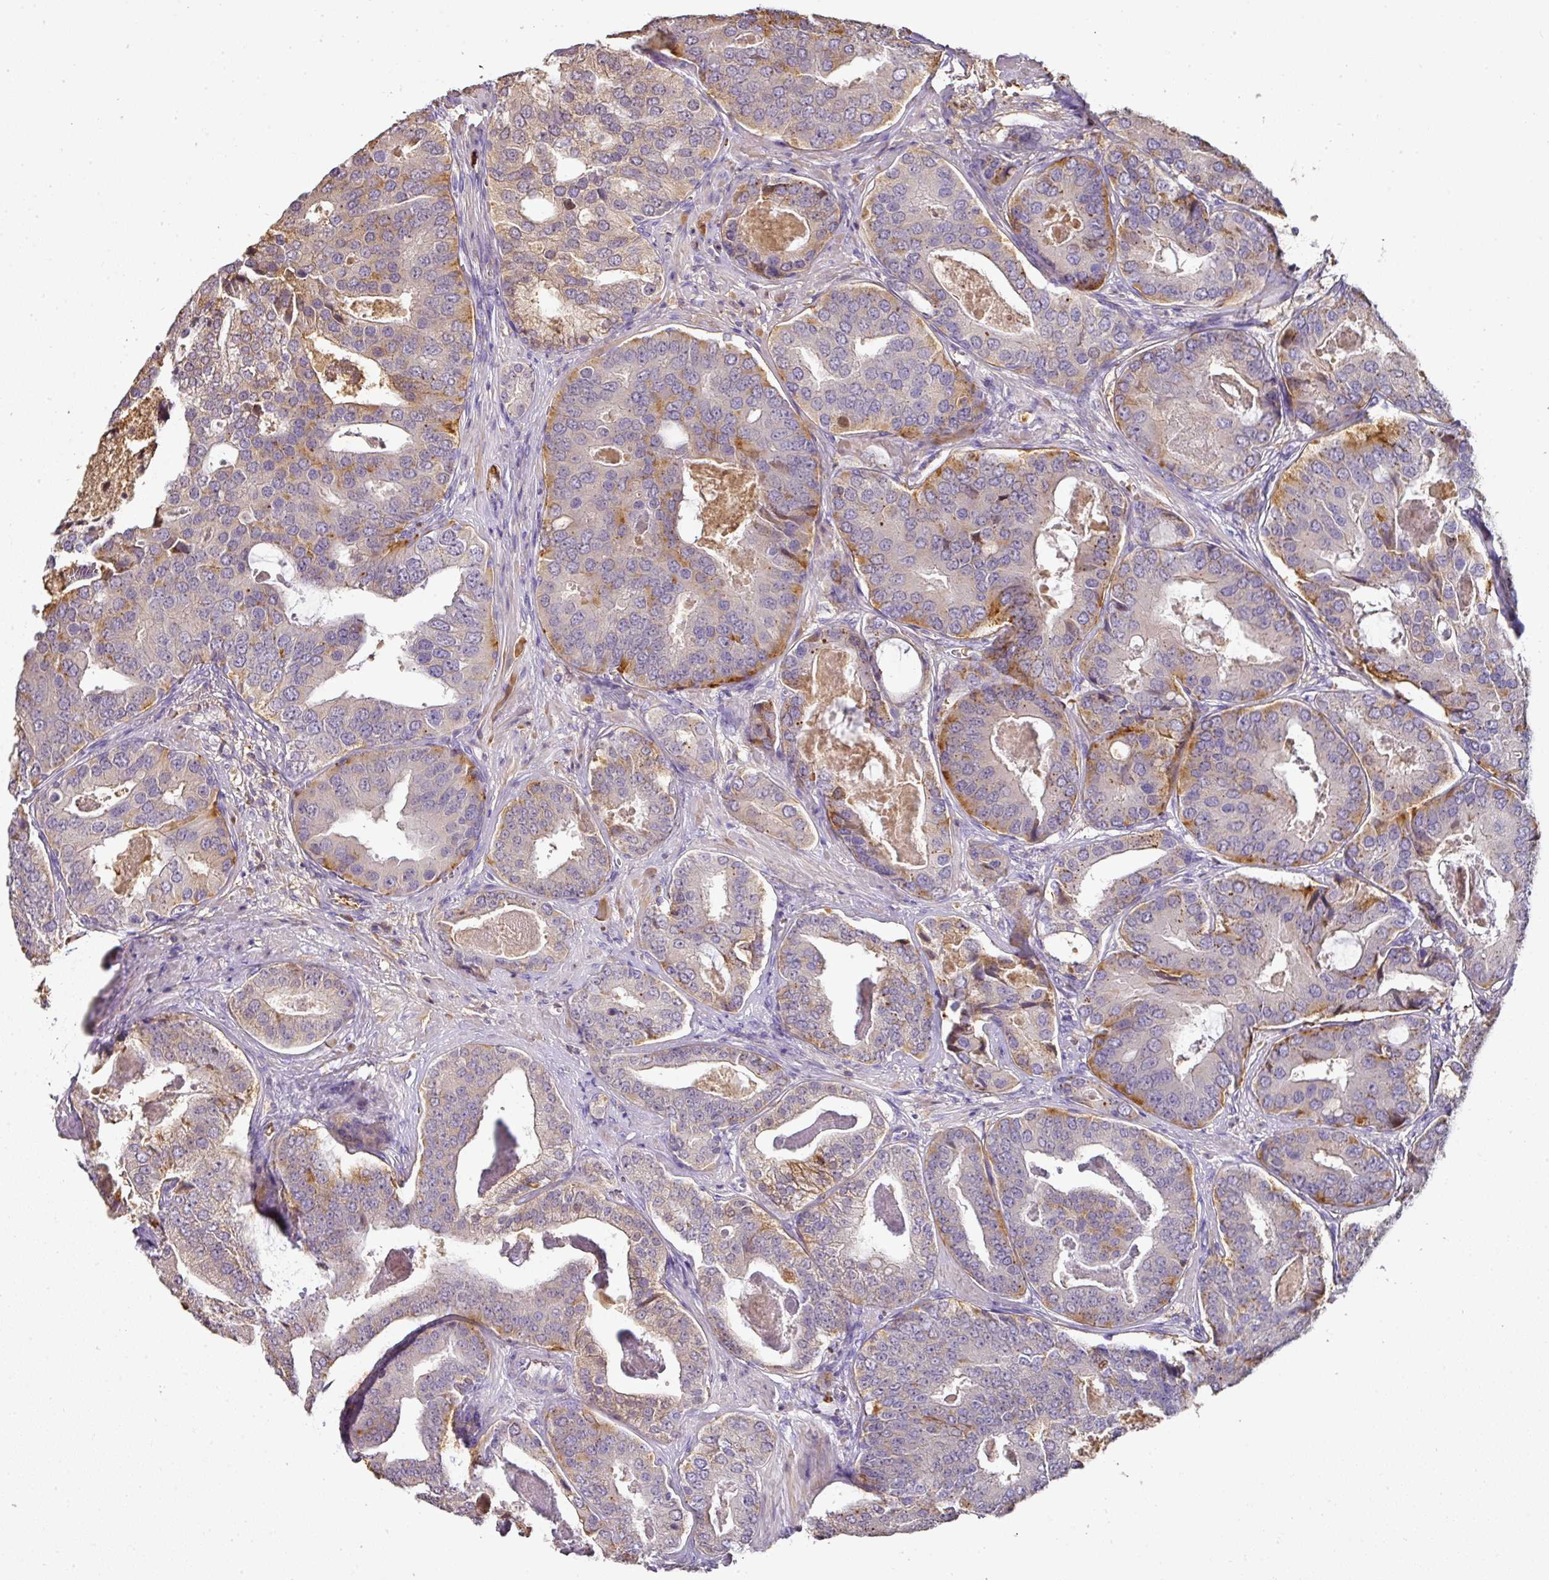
{"staining": {"intensity": "moderate", "quantity": "<25%", "location": "cytoplasmic/membranous"}, "tissue": "prostate cancer", "cell_type": "Tumor cells", "image_type": "cancer", "snomed": [{"axis": "morphology", "description": "Adenocarcinoma, High grade"}, {"axis": "topography", "description": "Prostate"}], "caption": "Immunohistochemical staining of prostate cancer (high-grade adenocarcinoma) reveals low levels of moderate cytoplasmic/membranous staining in approximately <25% of tumor cells. (brown staining indicates protein expression, while blue staining denotes nuclei).", "gene": "CCZ1", "patient": {"sex": "male", "age": 71}}